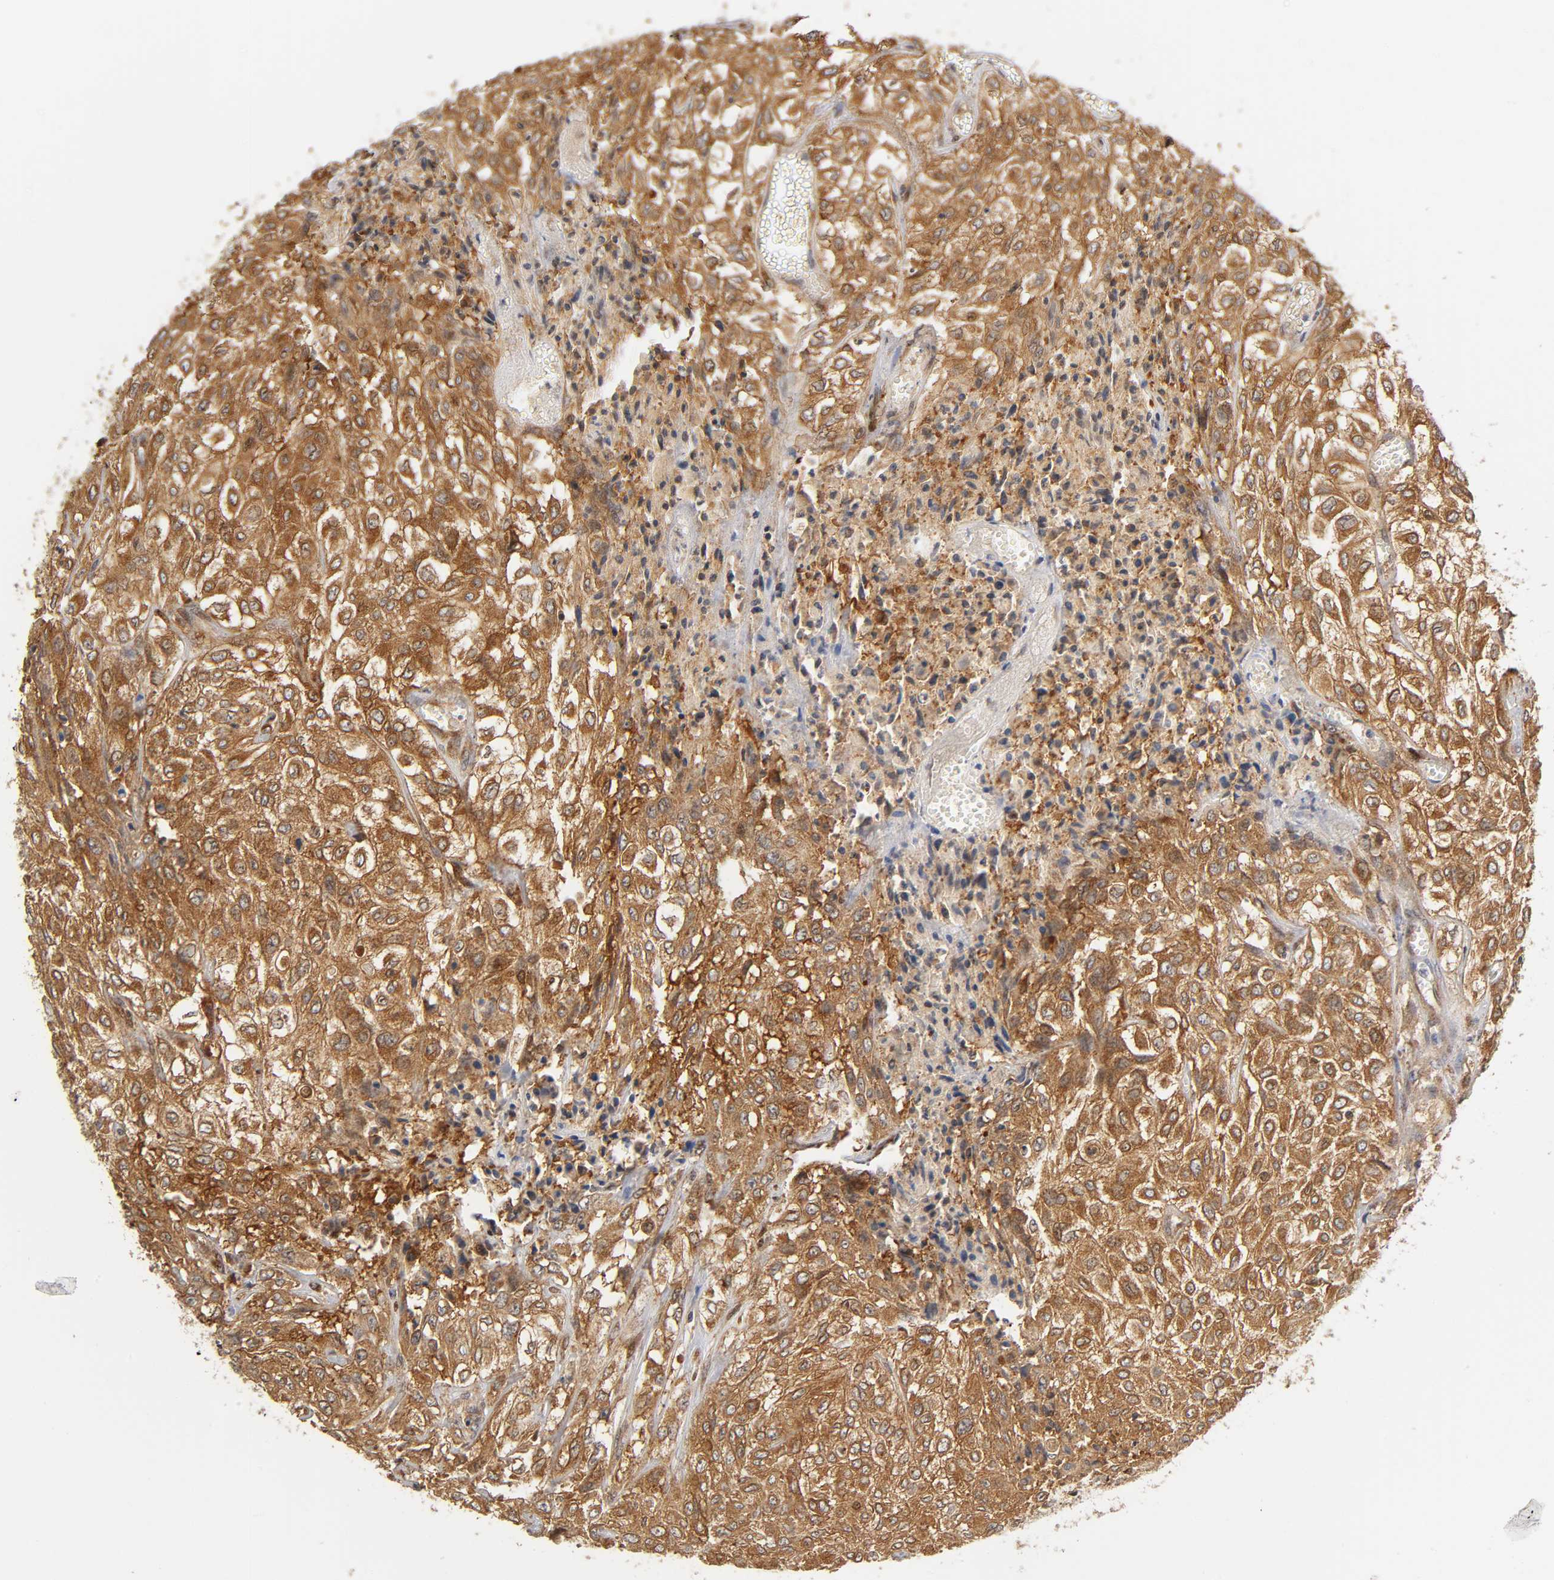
{"staining": {"intensity": "moderate", "quantity": ">75%", "location": "cytoplasmic/membranous"}, "tissue": "urothelial cancer", "cell_type": "Tumor cells", "image_type": "cancer", "snomed": [{"axis": "morphology", "description": "Urothelial carcinoma, High grade"}, {"axis": "topography", "description": "Urinary bladder"}], "caption": "Urothelial carcinoma (high-grade) was stained to show a protein in brown. There is medium levels of moderate cytoplasmic/membranous expression in about >75% of tumor cells. The staining was performed using DAB, with brown indicating positive protein expression. Nuclei are stained blue with hematoxylin.", "gene": "PAFAH1B1", "patient": {"sex": "male", "age": 57}}